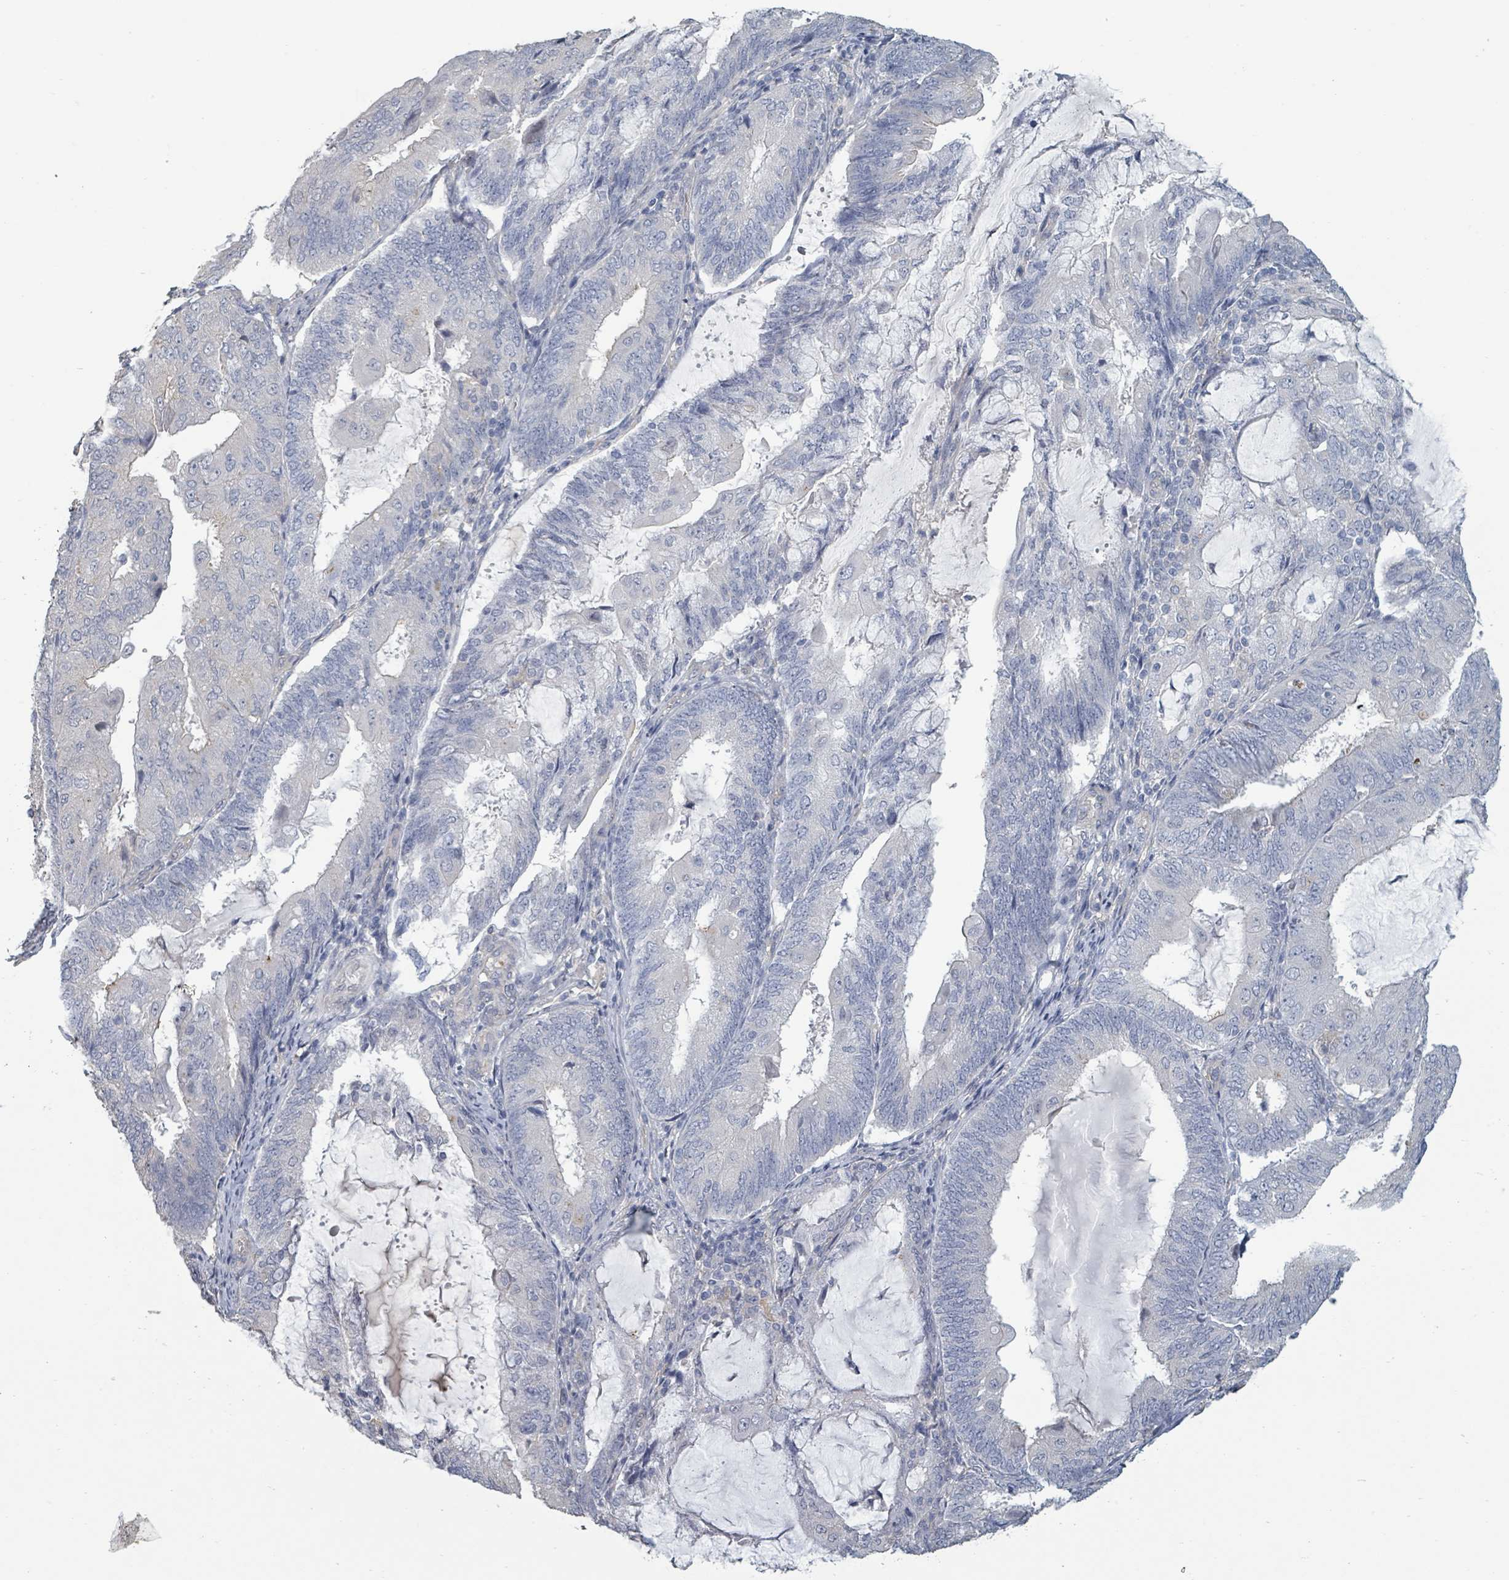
{"staining": {"intensity": "negative", "quantity": "none", "location": "none"}, "tissue": "endometrial cancer", "cell_type": "Tumor cells", "image_type": "cancer", "snomed": [{"axis": "morphology", "description": "Adenocarcinoma, NOS"}, {"axis": "topography", "description": "Endometrium"}], "caption": "The photomicrograph shows no significant expression in tumor cells of endometrial adenocarcinoma.", "gene": "PLAUR", "patient": {"sex": "female", "age": 81}}